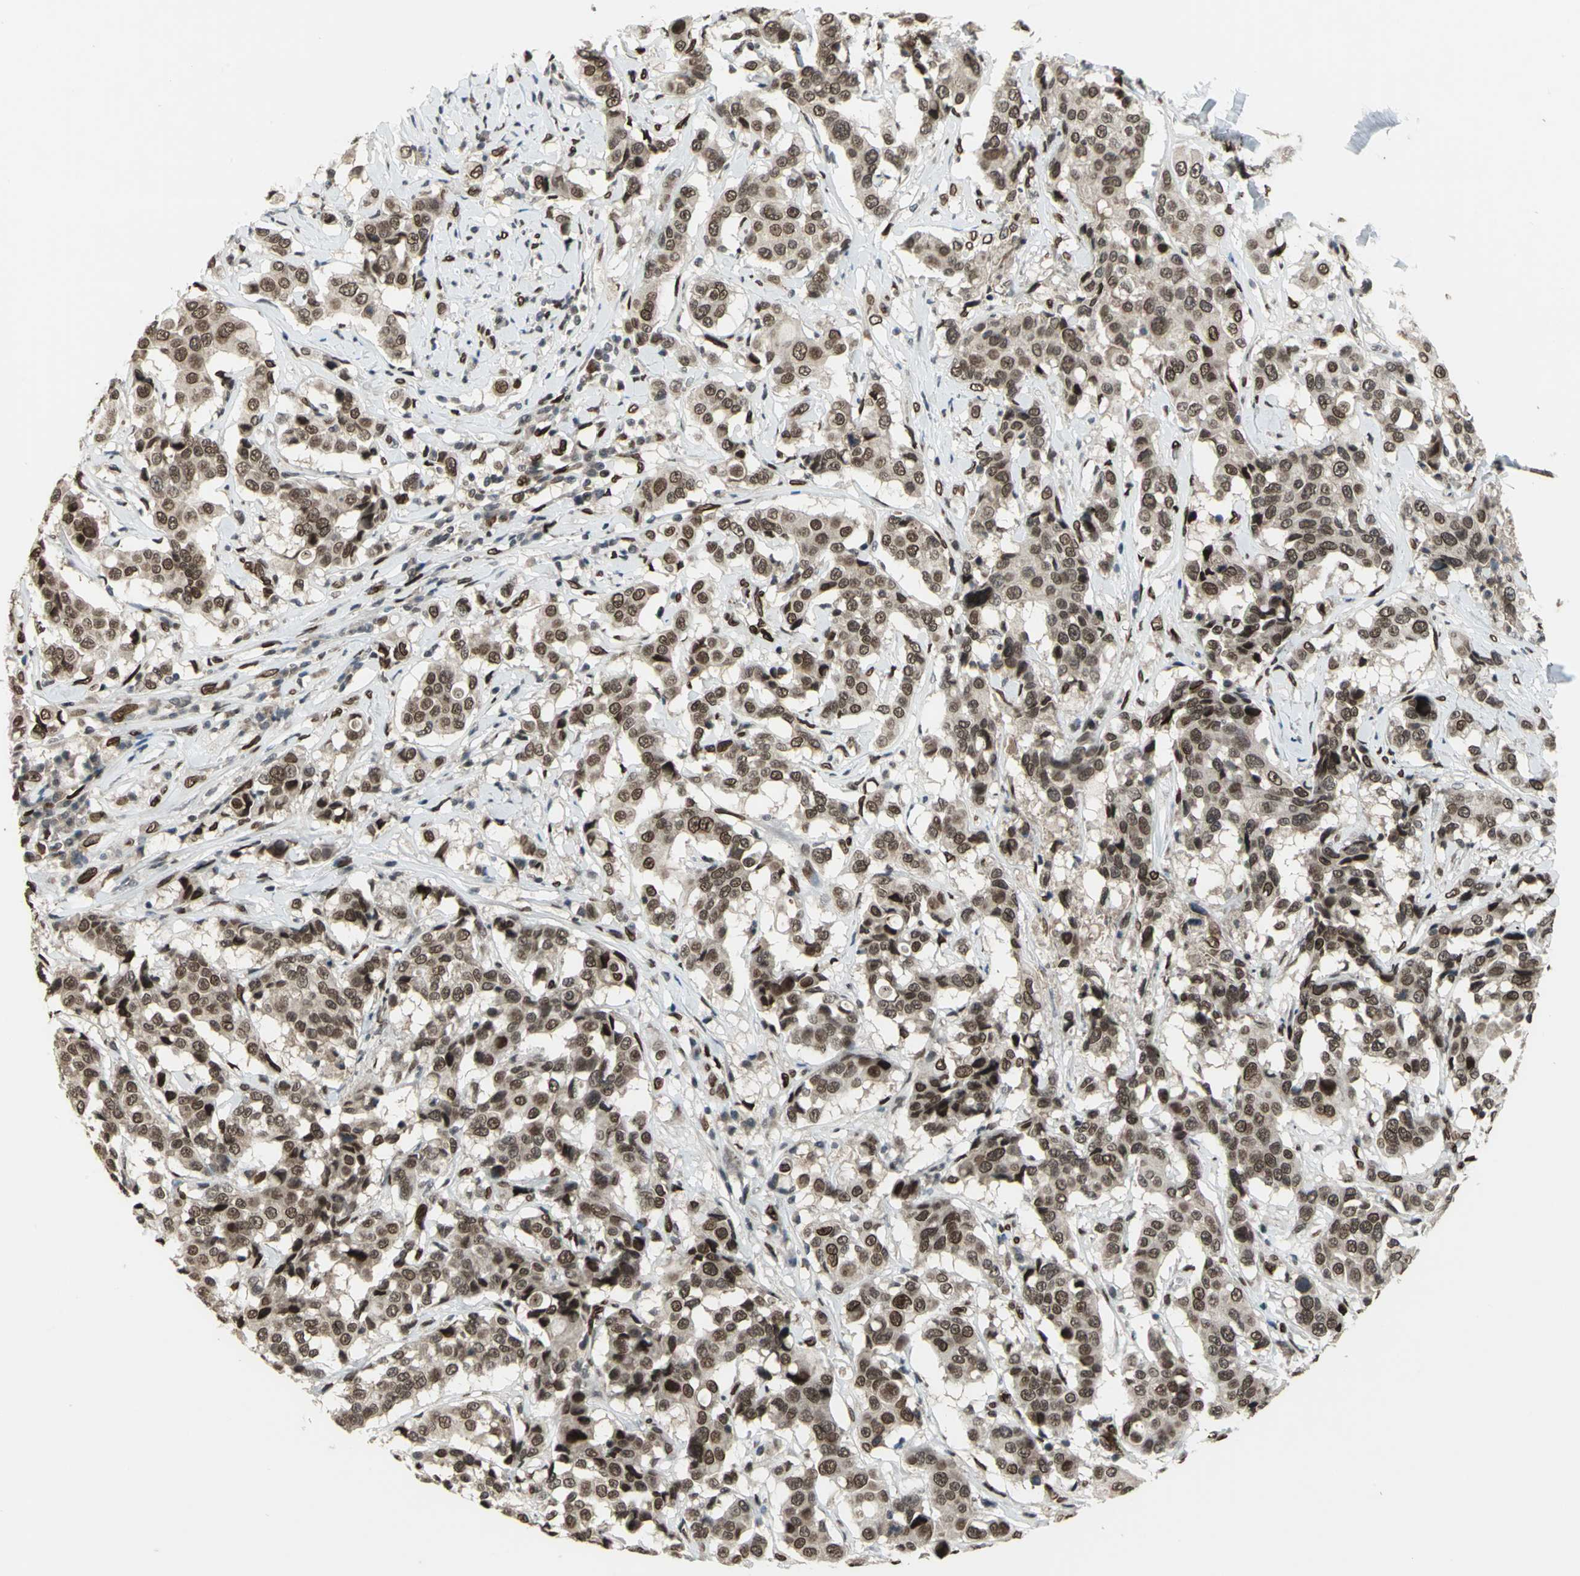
{"staining": {"intensity": "strong", "quantity": ">75%", "location": "cytoplasmic/membranous,nuclear"}, "tissue": "breast cancer", "cell_type": "Tumor cells", "image_type": "cancer", "snomed": [{"axis": "morphology", "description": "Duct carcinoma"}, {"axis": "topography", "description": "Breast"}], "caption": "Protein analysis of infiltrating ductal carcinoma (breast) tissue displays strong cytoplasmic/membranous and nuclear staining in about >75% of tumor cells.", "gene": "ISY1", "patient": {"sex": "female", "age": 27}}